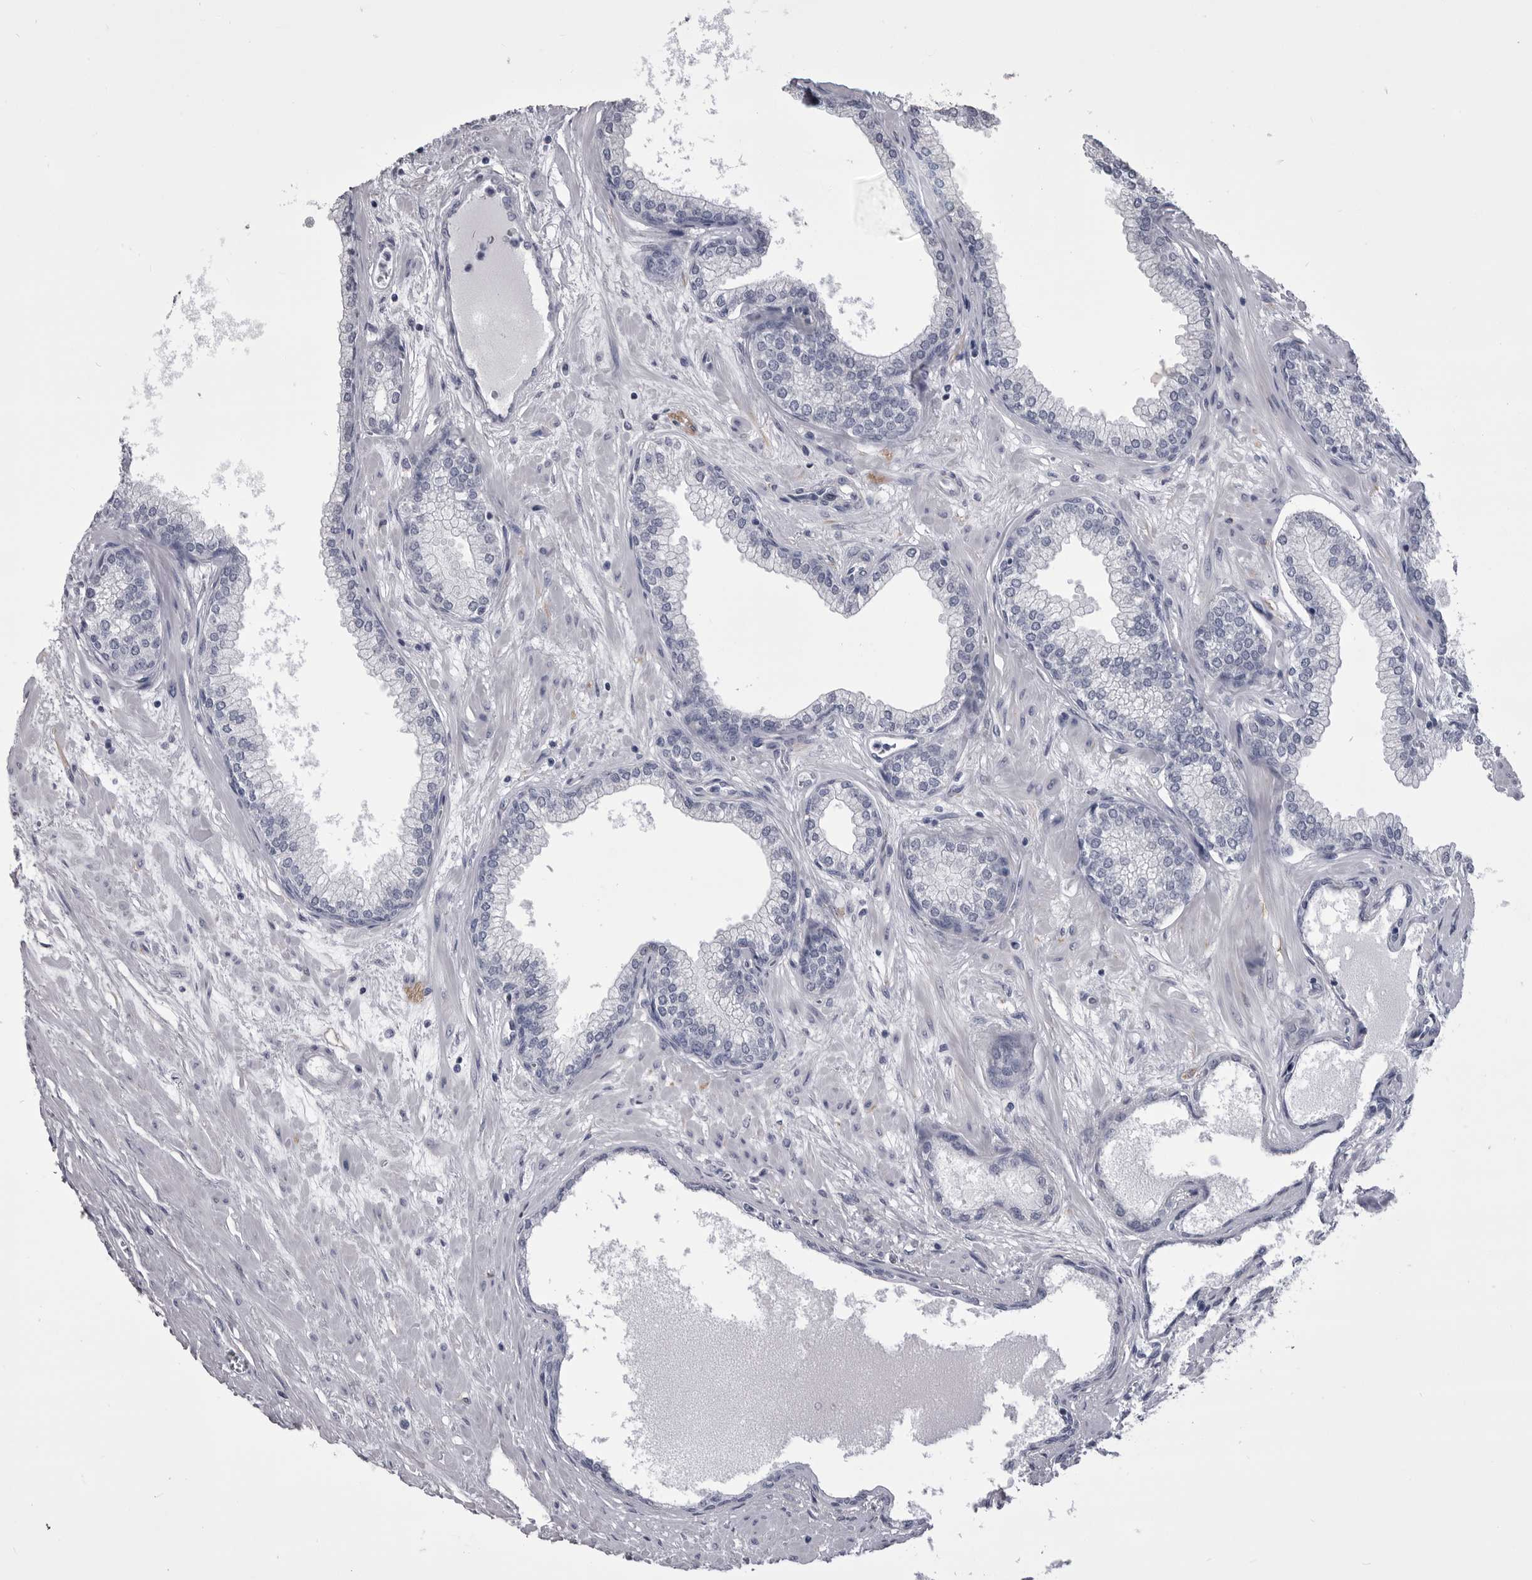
{"staining": {"intensity": "negative", "quantity": "none", "location": "none"}, "tissue": "prostate", "cell_type": "Glandular cells", "image_type": "normal", "snomed": [{"axis": "morphology", "description": "Normal tissue, NOS"}, {"axis": "morphology", "description": "Urothelial carcinoma, Low grade"}, {"axis": "topography", "description": "Urinary bladder"}, {"axis": "topography", "description": "Prostate"}], "caption": "The histopathology image exhibits no significant staining in glandular cells of prostate. (Stains: DAB (3,3'-diaminobenzidine) immunohistochemistry (IHC) with hematoxylin counter stain, Microscopy: brightfield microscopy at high magnification).", "gene": "ANK2", "patient": {"sex": "male", "age": 60}}